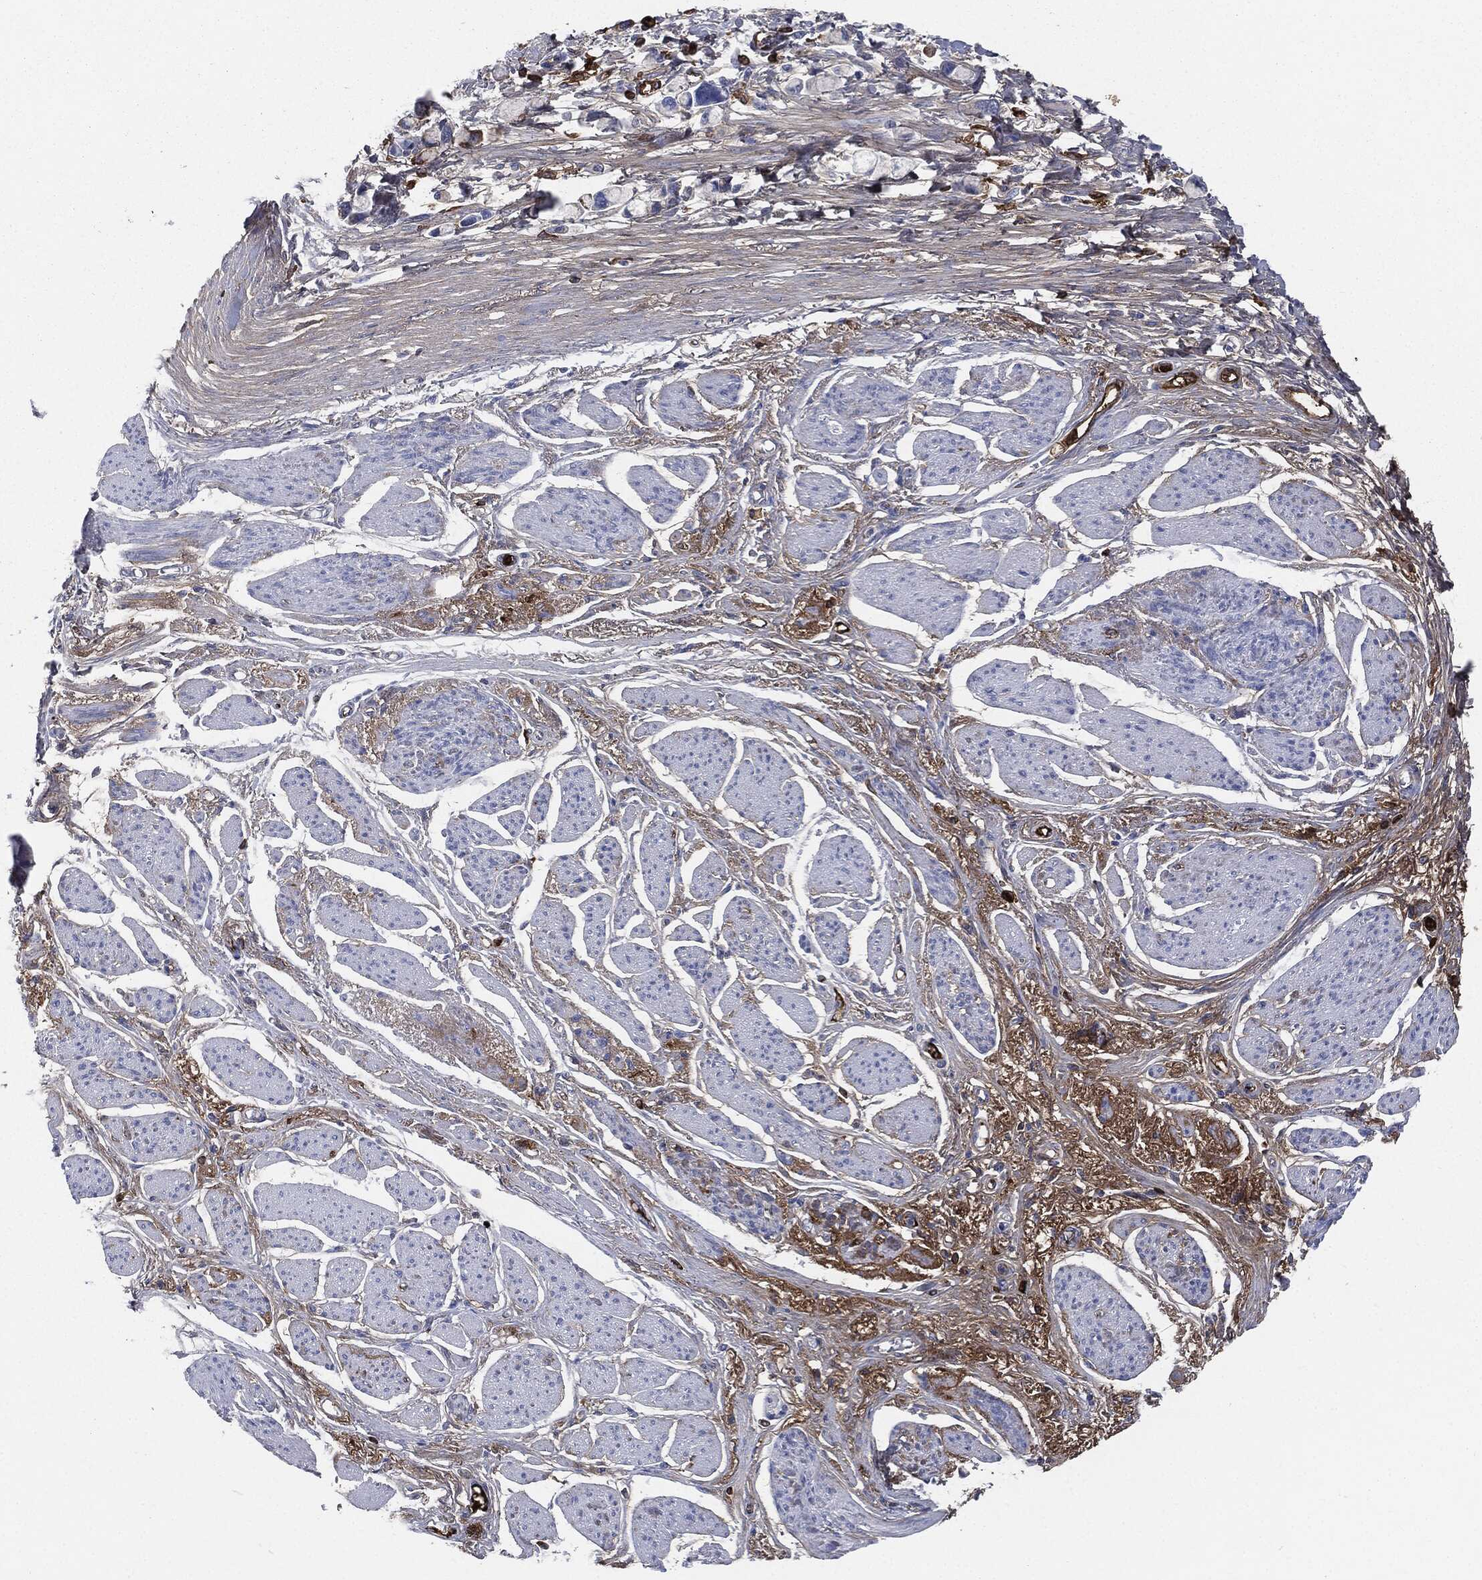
{"staining": {"intensity": "strong", "quantity": "25%-75%", "location": "cytoplasmic/membranous"}, "tissue": "stomach cancer", "cell_type": "Tumor cells", "image_type": "cancer", "snomed": [{"axis": "morphology", "description": "Adenocarcinoma, NOS"}, {"axis": "topography", "description": "Stomach"}], "caption": "About 25%-75% of tumor cells in human stomach cancer reveal strong cytoplasmic/membranous protein positivity as visualized by brown immunohistochemical staining.", "gene": "APOB", "patient": {"sex": "female", "age": 81}}